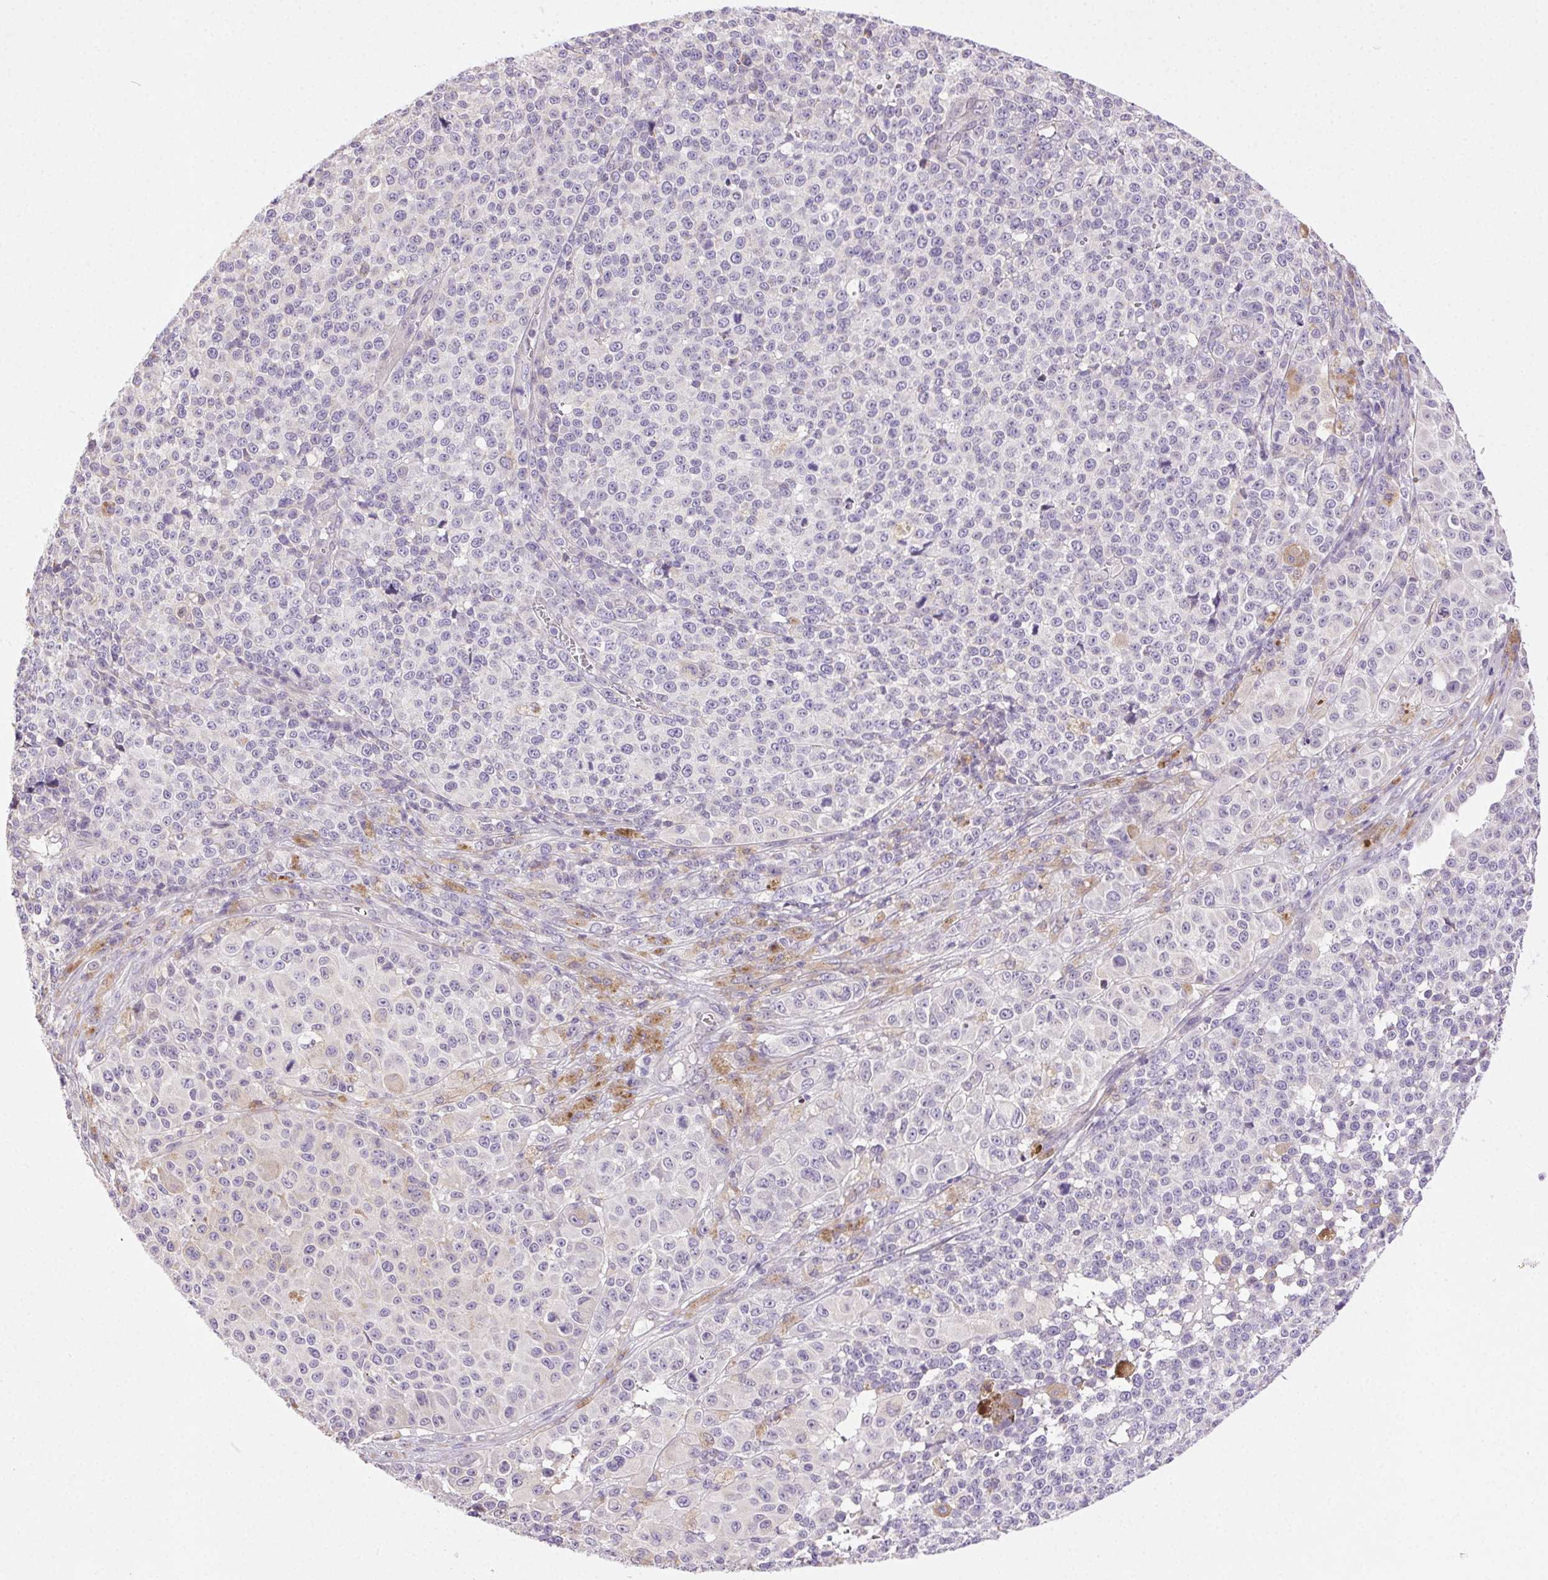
{"staining": {"intensity": "negative", "quantity": "none", "location": "none"}, "tissue": "melanoma", "cell_type": "Tumor cells", "image_type": "cancer", "snomed": [{"axis": "morphology", "description": "Malignant melanoma, NOS"}, {"axis": "topography", "description": "Skin"}], "caption": "This is an immunohistochemistry (IHC) photomicrograph of human malignant melanoma. There is no staining in tumor cells.", "gene": "SNX31", "patient": {"sex": "female", "age": 58}}